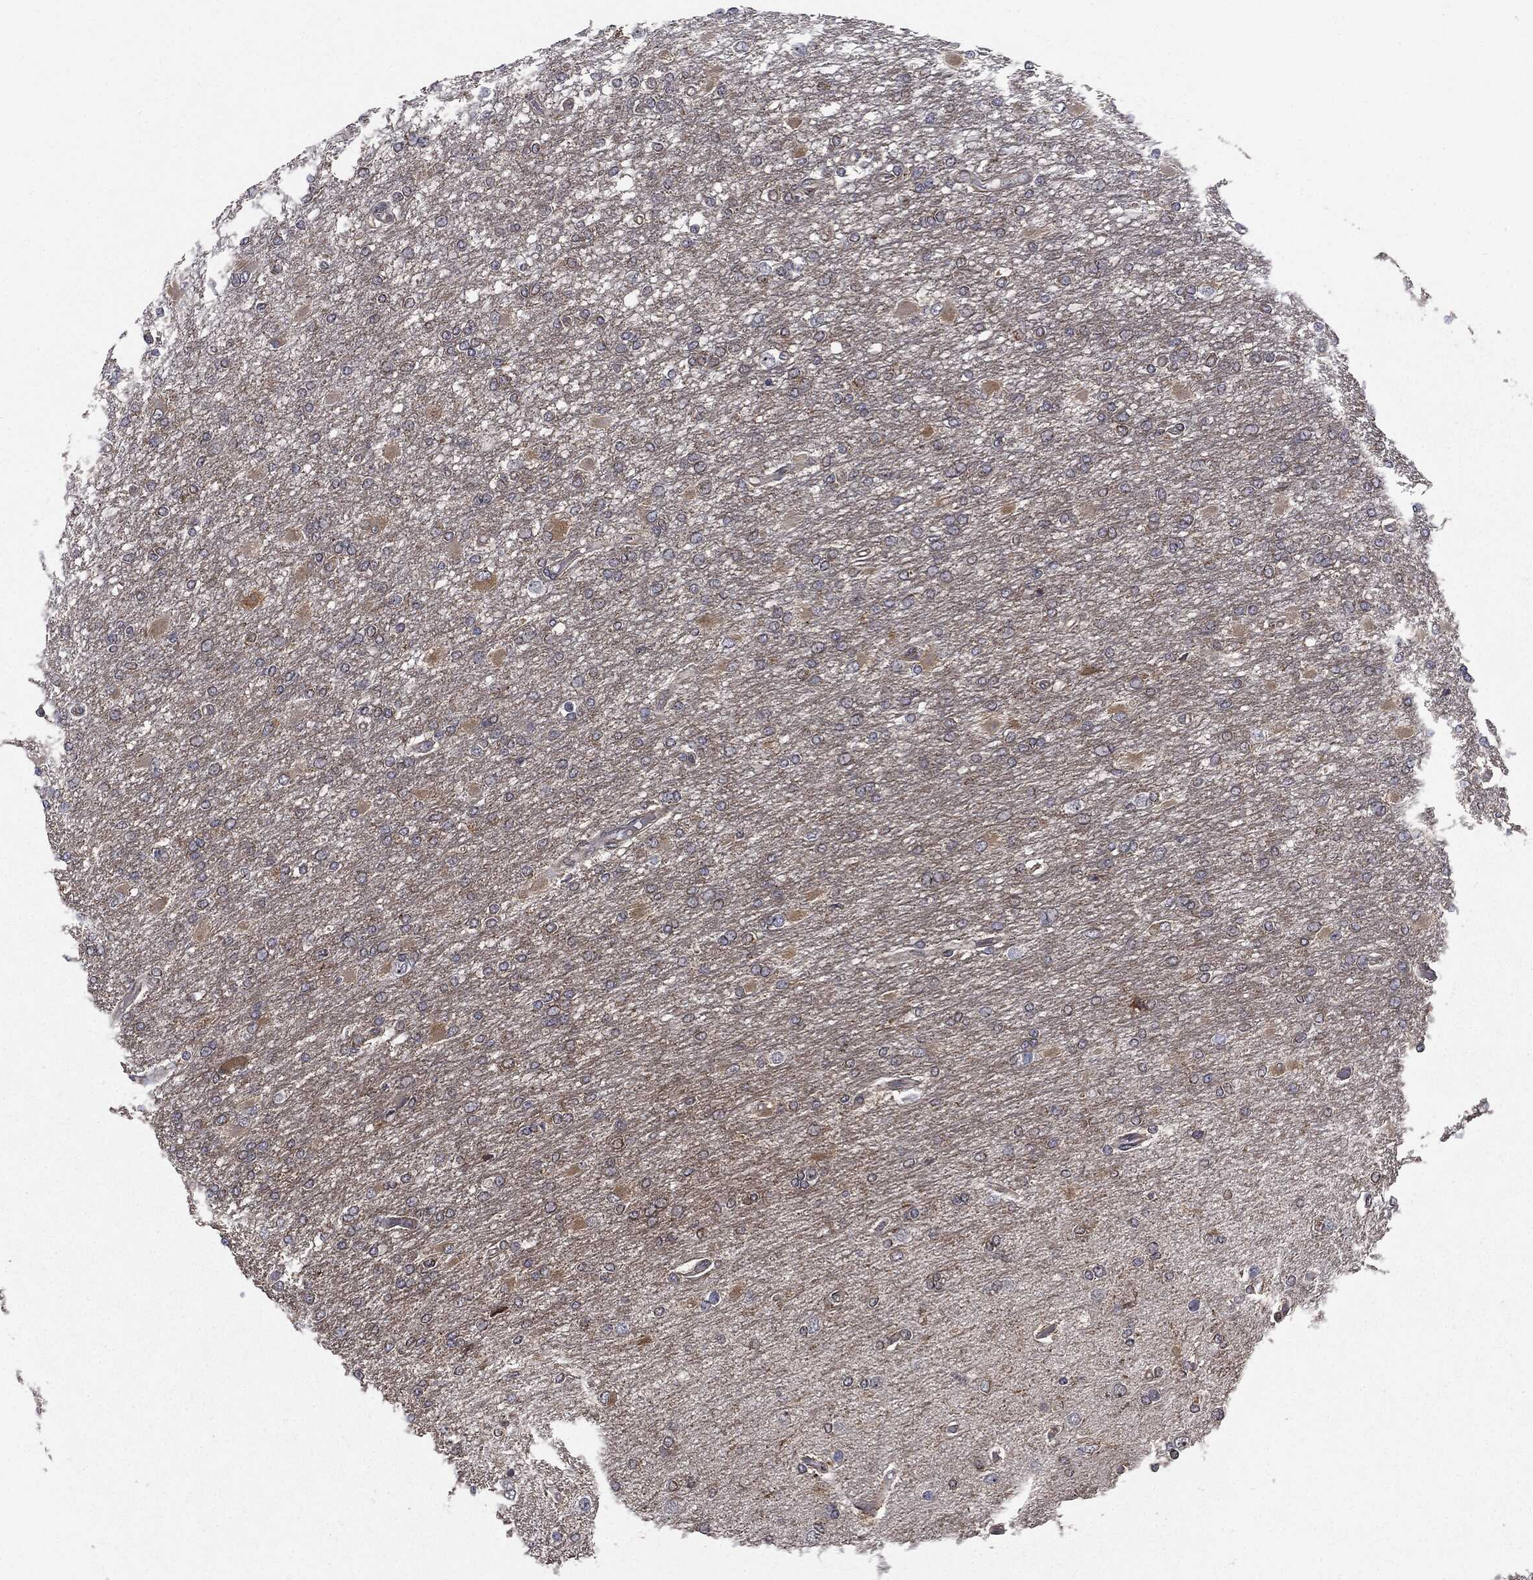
{"staining": {"intensity": "weak", "quantity": "<25%", "location": "cytoplasmic/membranous"}, "tissue": "glioma", "cell_type": "Tumor cells", "image_type": "cancer", "snomed": [{"axis": "morphology", "description": "Glioma, malignant, High grade"}, {"axis": "topography", "description": "Cerebral cortex"}], "caption": "Glioma stained for a protein using immunohistochemistry exhibits no staining tumor cells.", "gene": "TRMT1L", "patient": {"sex": "male", "age": 79}}